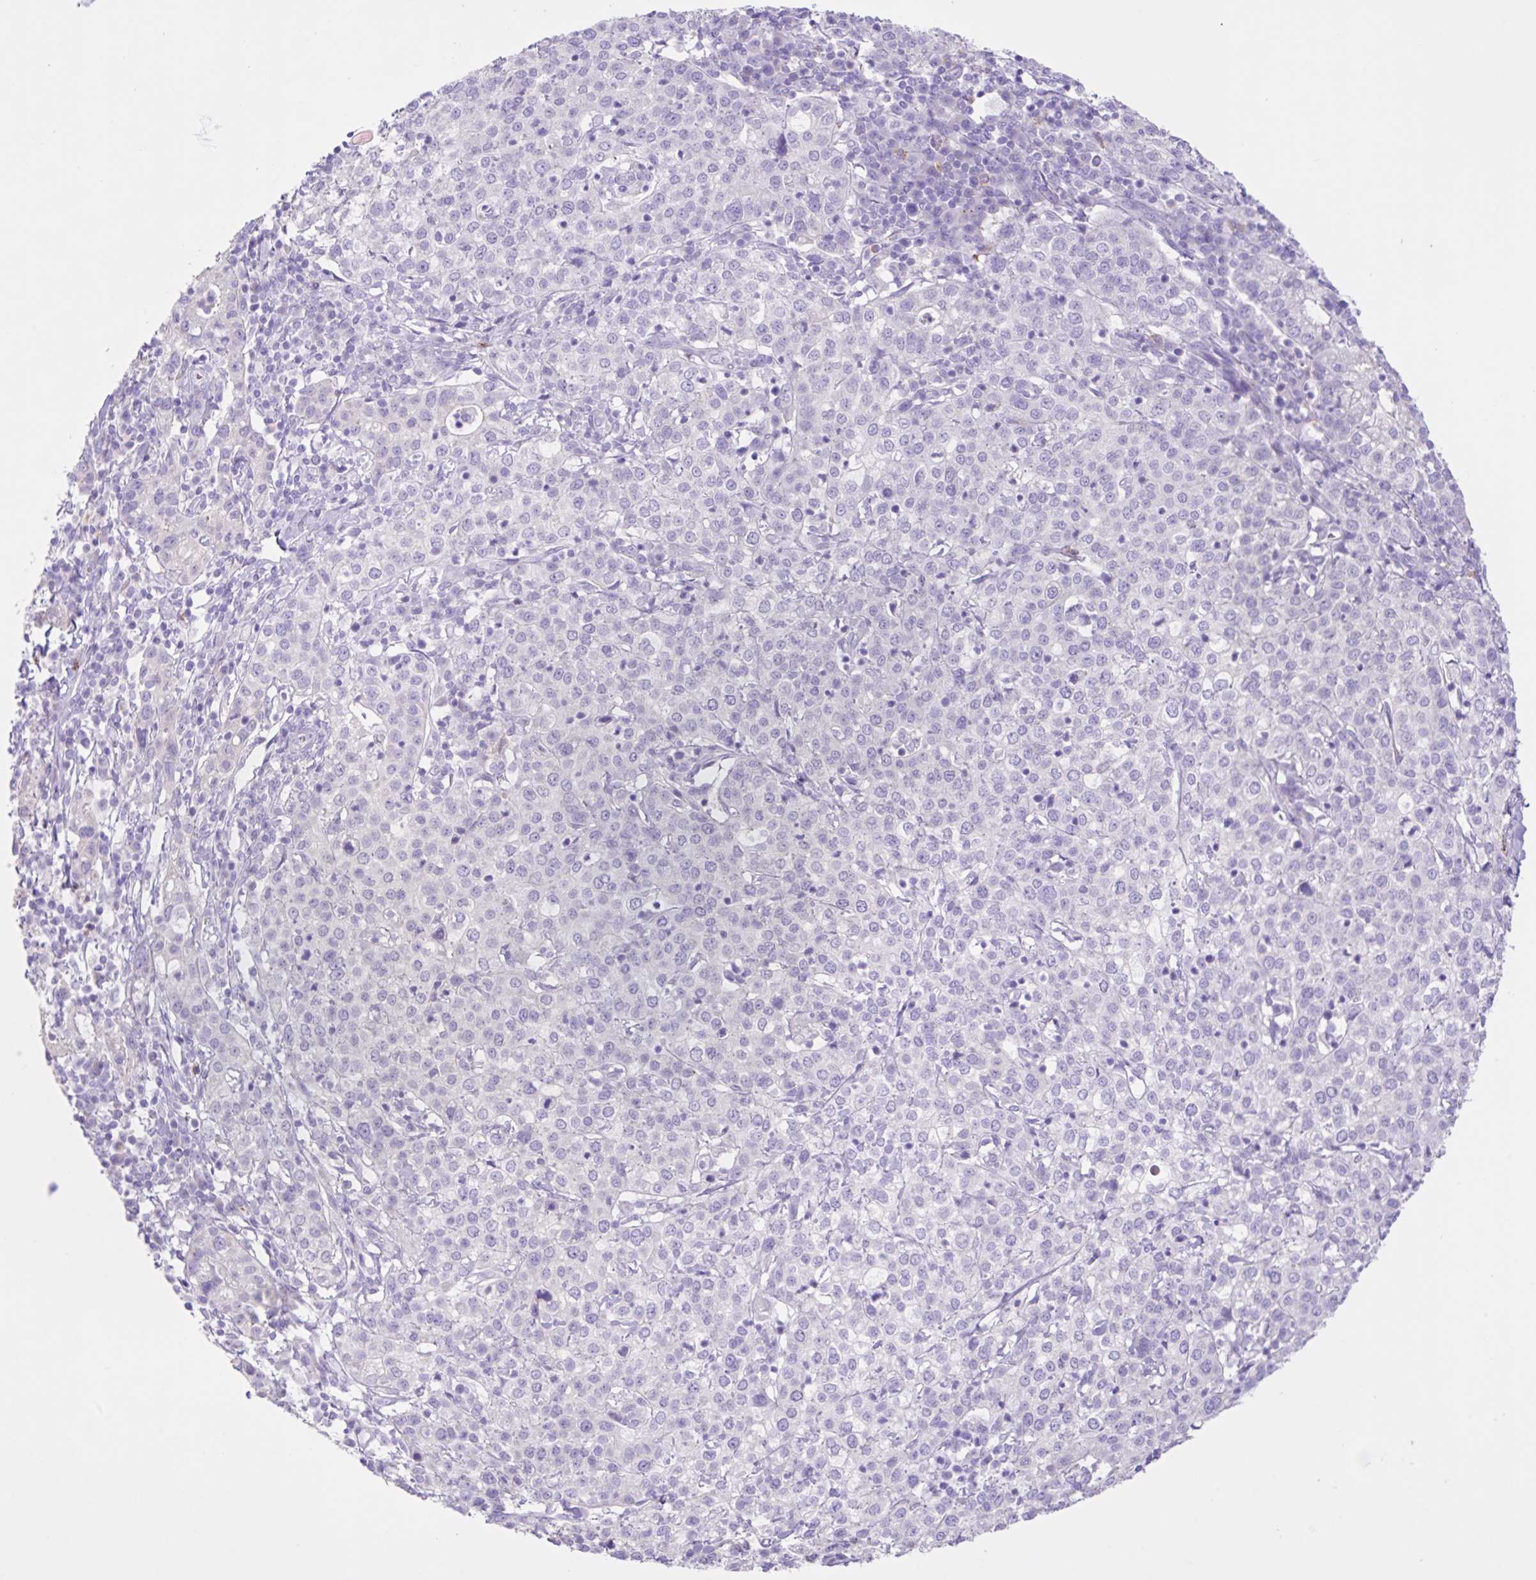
{"staining": {"intensity": "negative", "quantity": "none", "location": "none"}, "tissue": "cervical cancer", "cell_type": "Tumor cells", "image_type": "cancer", "snomed": [{"axis": "morphology", "description": "Normal tissue, NOS"}, {"axis": "morphology", "description": "Adenocarcinoma, NOS"}, {"axis": "topography", "description": "Cervix"}], "caption": "IHC image of neoplastic tissue: cervical adenocarcinoma stained with DAB shows no significant protein expression in tumor cells.", "gene": "CST11", "patient": {"sex": "female", "age": 44}}